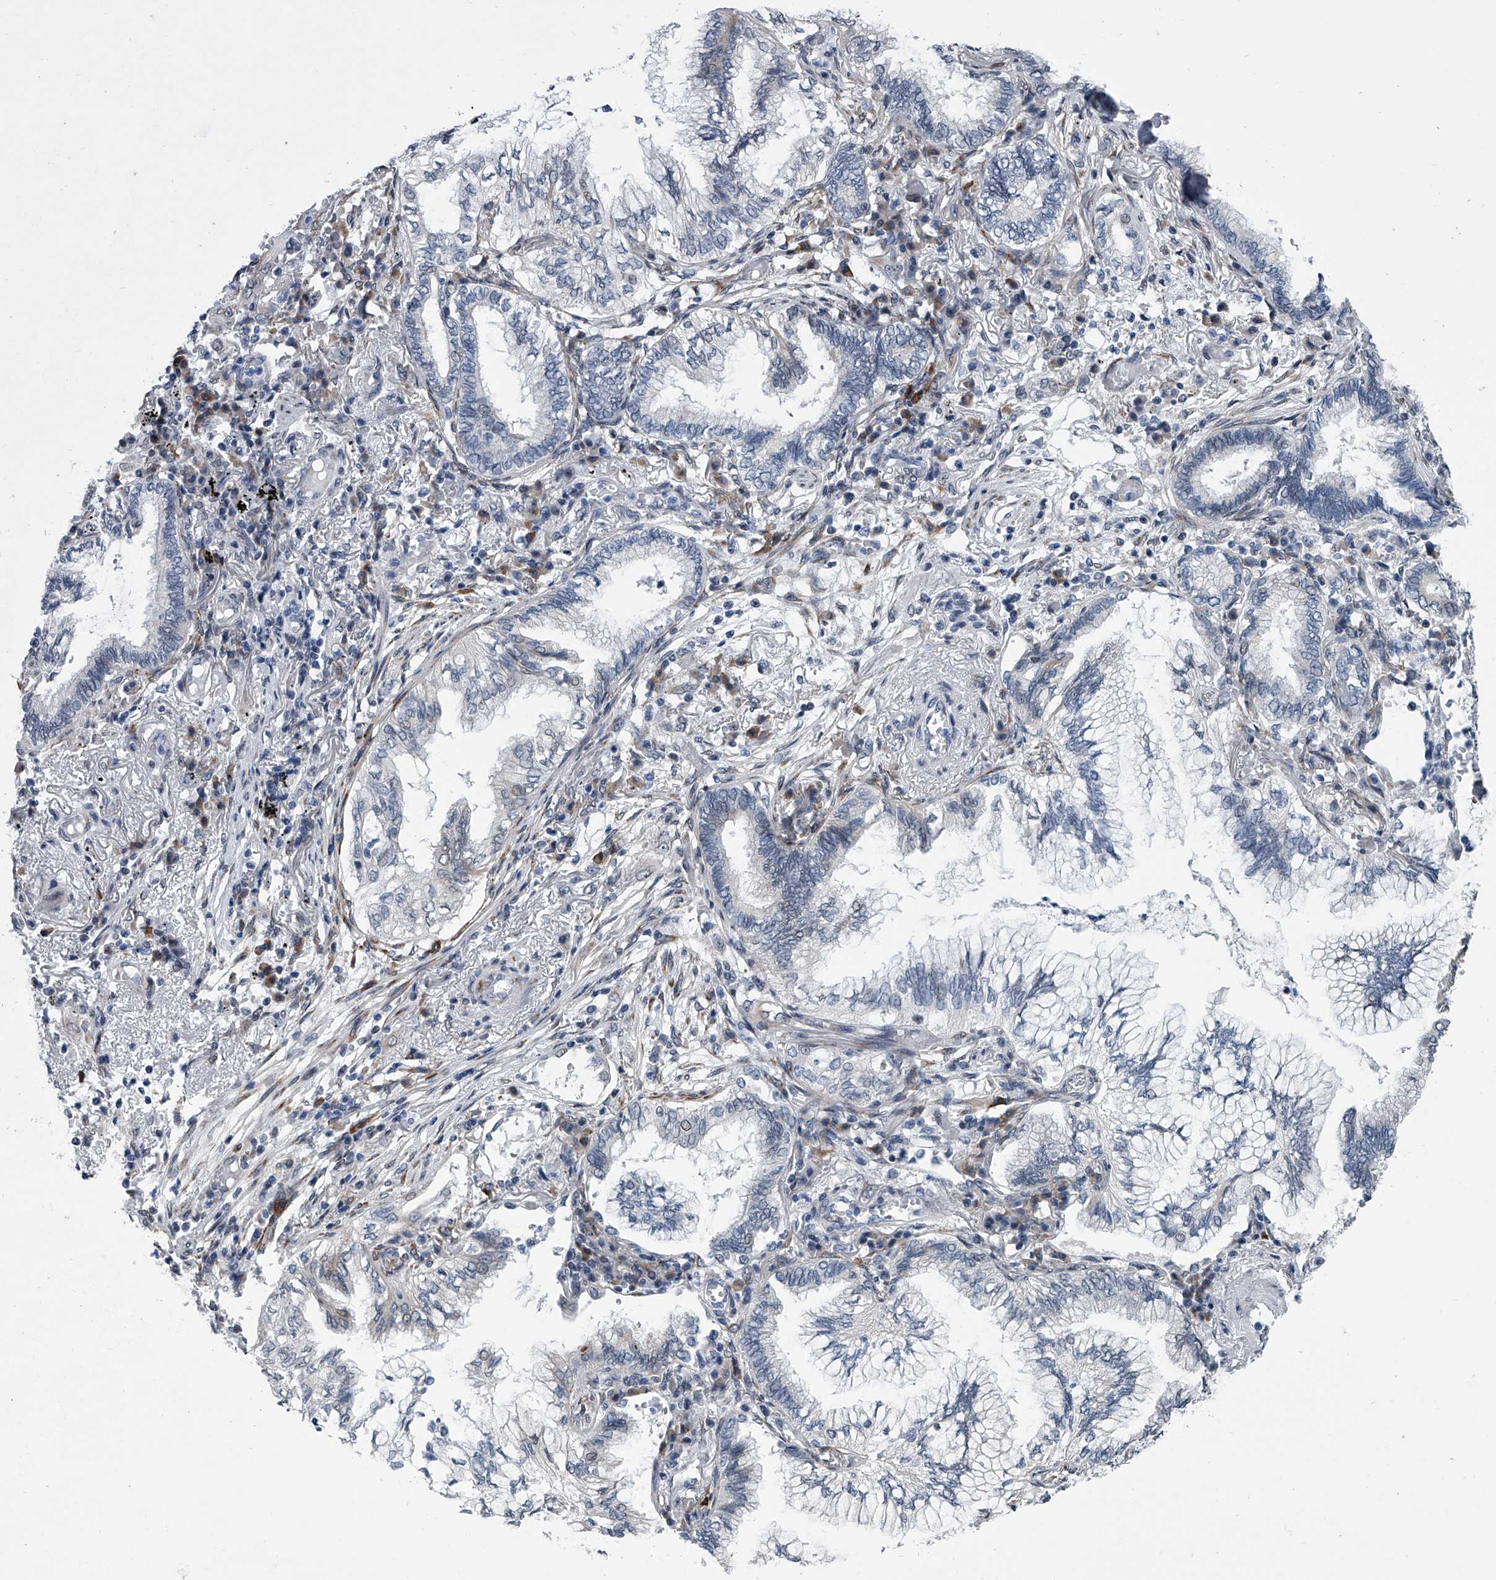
{"staining": {"intensity": "negative", "quantity": "none", "location": "none"}, "tissue": "lung cancer", "cell_type": "Tumor cells", "image_type": "cancer", "snomed": [{"axis": "morphology", "description": "Adenocarcinoma, NOS"}, {"axis": "topography", "description": "Lung"}], "caption": "There is no significant positivity in tumor cells of lung cancer (adenocarcinoma).", "gene": "PPP2R5D", "patient": {"sex": "female", "age": 70}}